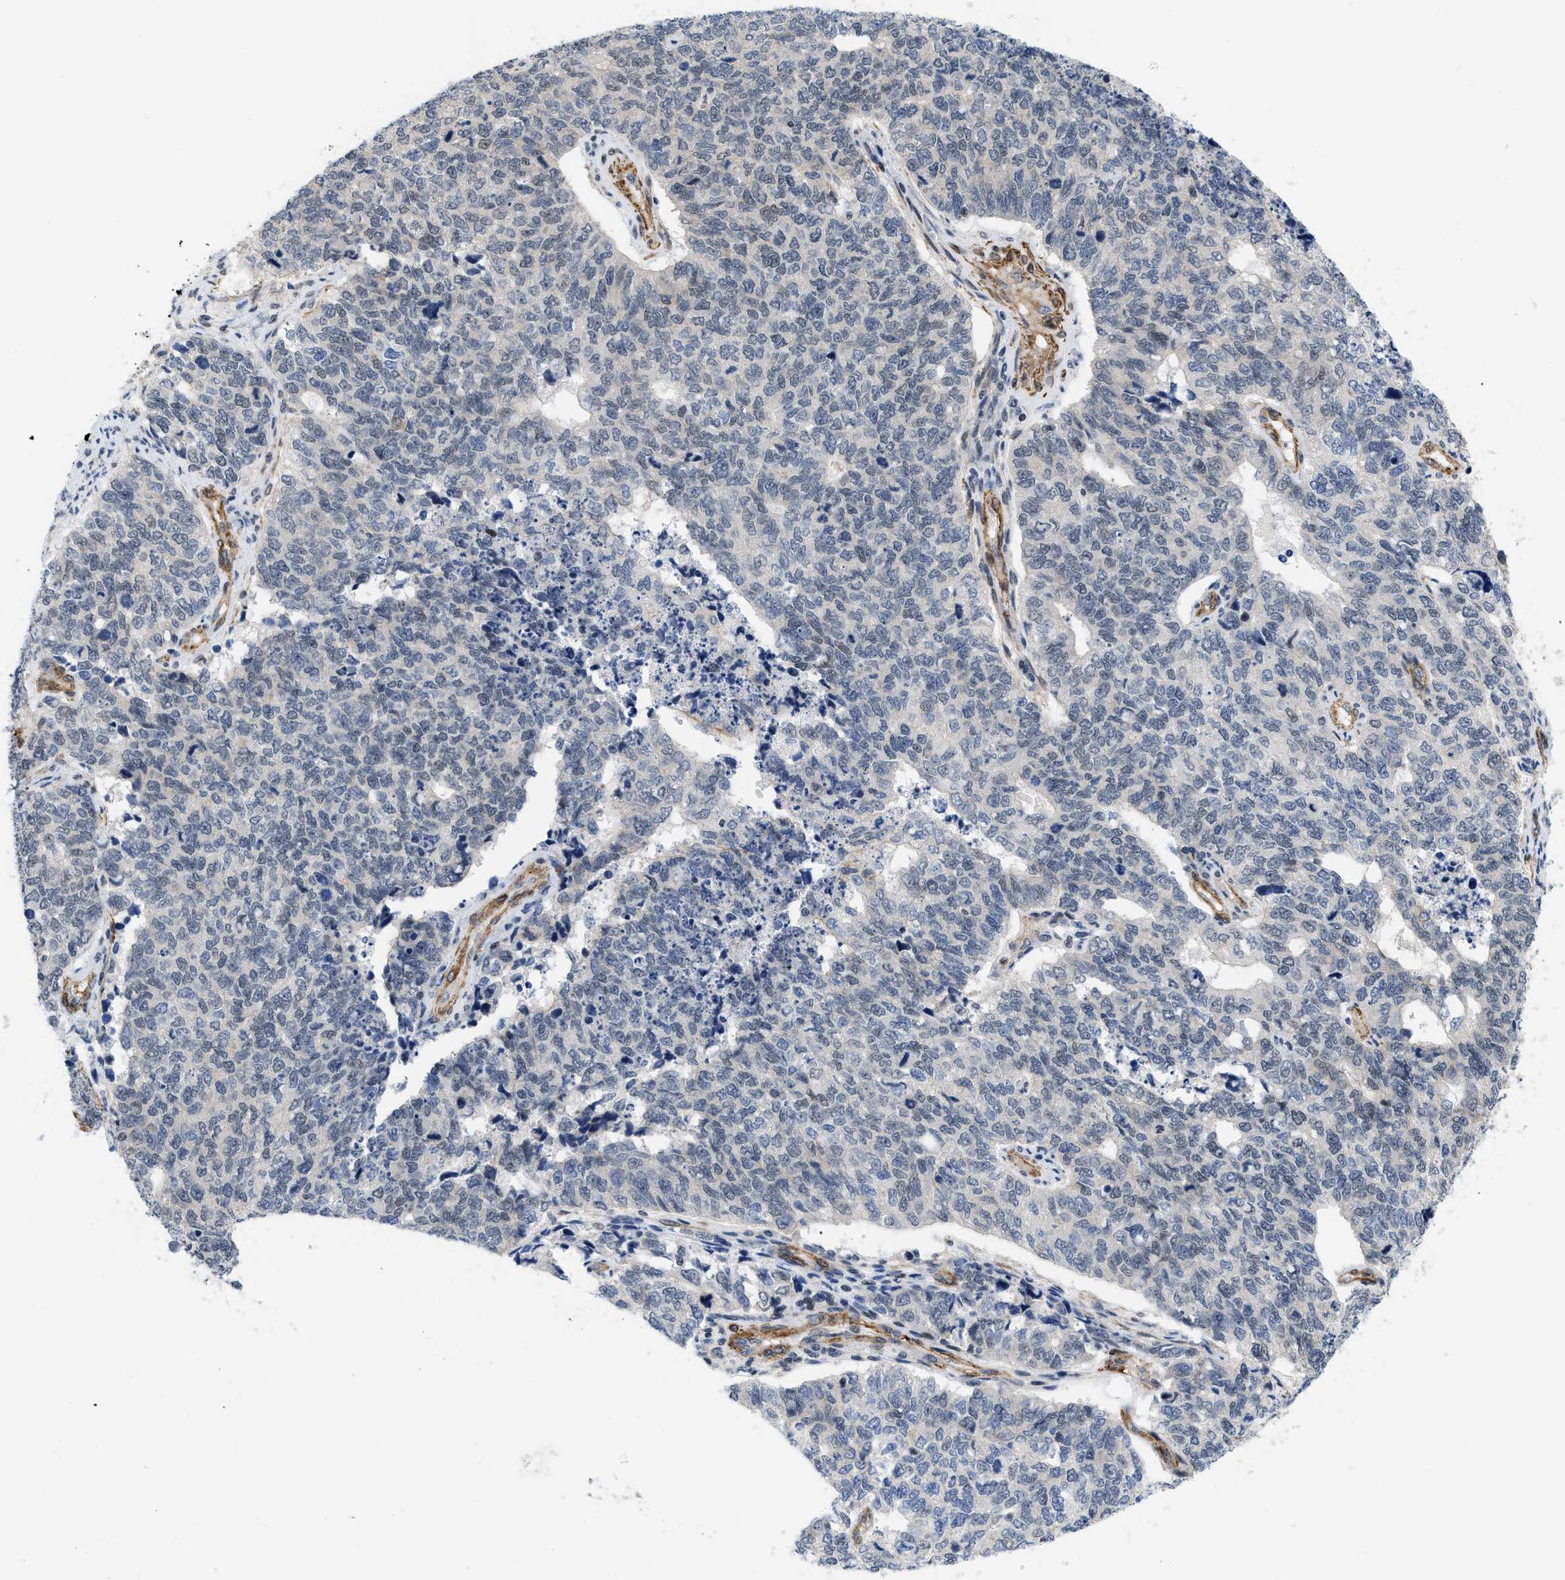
{"staining": {"intensity": "negative", "quantity": "none", "location": "none"}, "tissue": "cervical cancer", "cell_type": "Tumor cells", "image_type": "cancer", "snomed": [{"axis": "morphology", "description": "Squamous cell carcinoma, NOS"}, {"axis": "topography", "description": "Cervix"}], "caption": "High power microscopy photomicrograph of an immunohistochemistry (IHC) image of cervical cancer (squamous cell carcinoma), revealing no significant expression in tumor cells. The staining was performed using DAB (3,3'-diaminobenzidine) to visualize the protein expression in brown, while the nuclei were stained in blue with hematoxylin (Magnification: 20x).", "gene": "GPRASP2", "patient": {"sex": "female", "age": 63}}